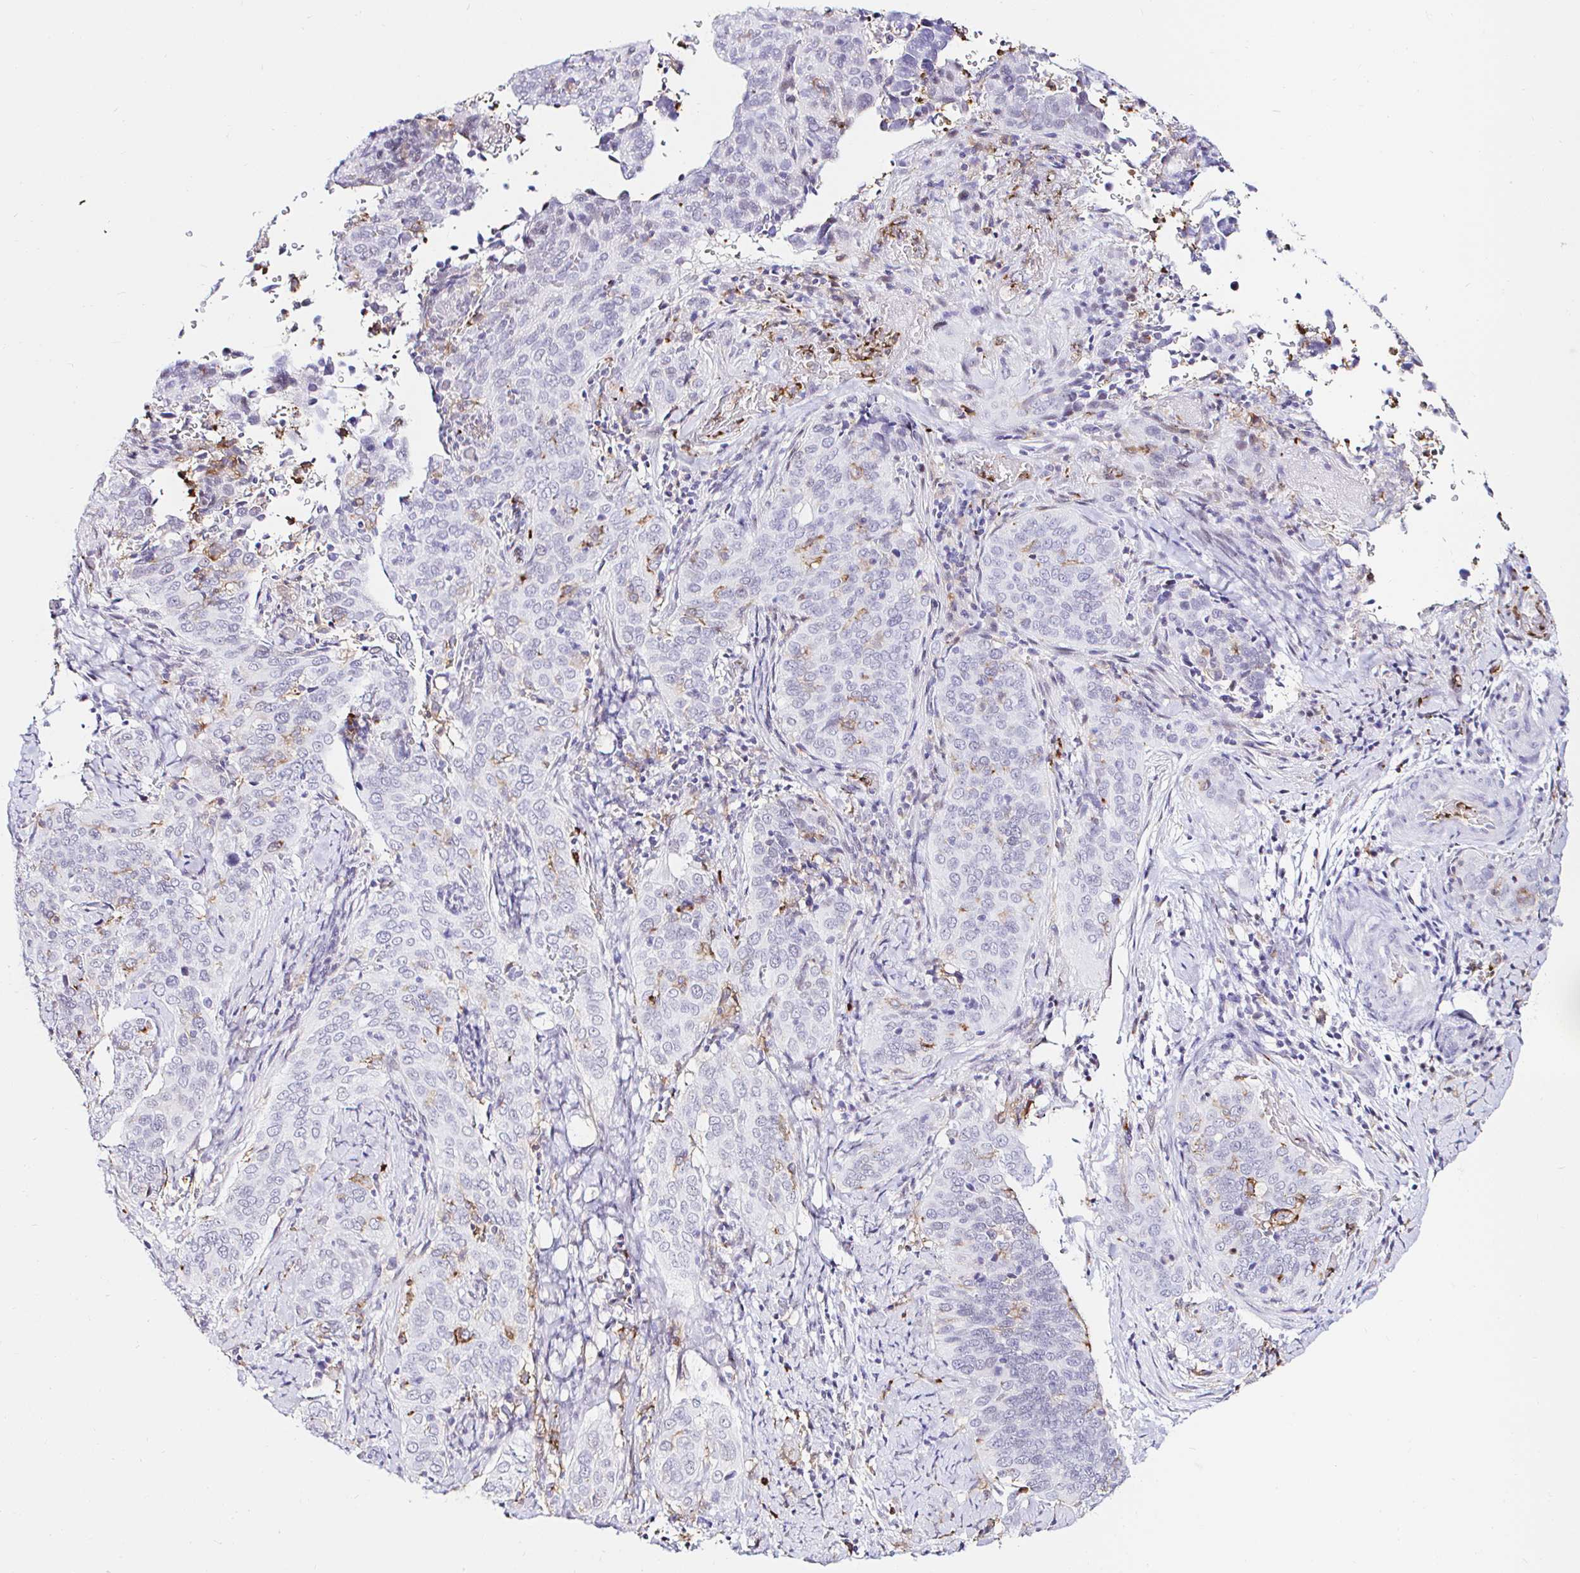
{"staining": {"intensity": "negative", "quantity": "none", "location": "none"}, "tissue": "cervical cancer", "cell_type": "Tumor cells", "image_type": "cancer", "snomed": [{"axis": "morphology", "description": "Squamous cell carcinoma, NOS"}, {"axis": "topography", "description": "Cervix"}], "caption": "Photomicrograph shows no protein staining in tumor cells of cervical cancer tissue.", "gene": "CYBB", "patient": {"sex": "female", "age": 38}}